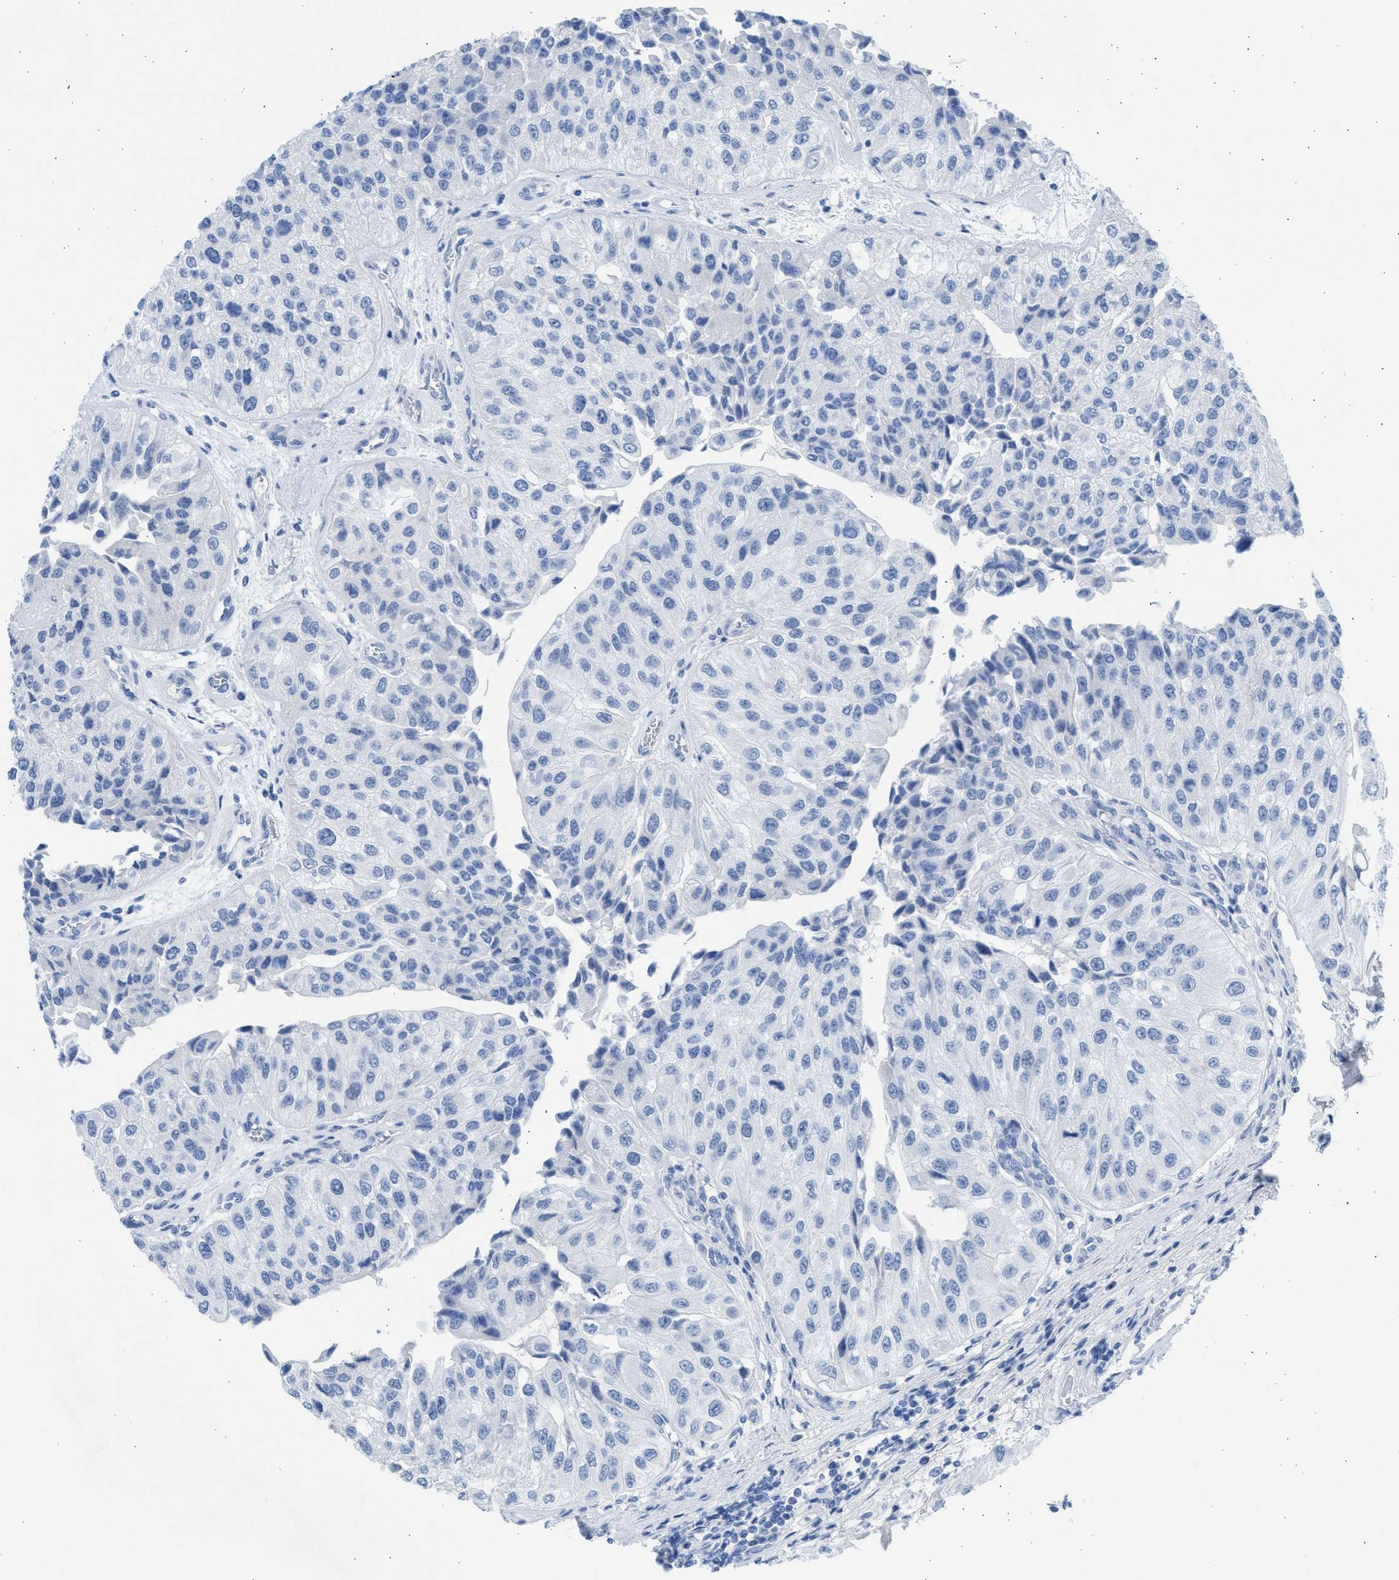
{"staining": {"intensity": "negative", "quantity": "none", "location": "none"}, "tissue": "urothelial cancer", "cell_type": "Tumor cells", "image_type": "cancer", "snomed": [{"axis": "morphology", "description": "Urothelial carcinoma, High grade"}, {"axis": "topography", "description": "Kidney"}, {"axis": "topography", "description": "Urinary bladder"}], "caption": "Tumor cells show no significant positivity in high-grade urothelial carcinoma.", "gene": "SPATA3", "patient": {"sex": "male", "age": 77}}